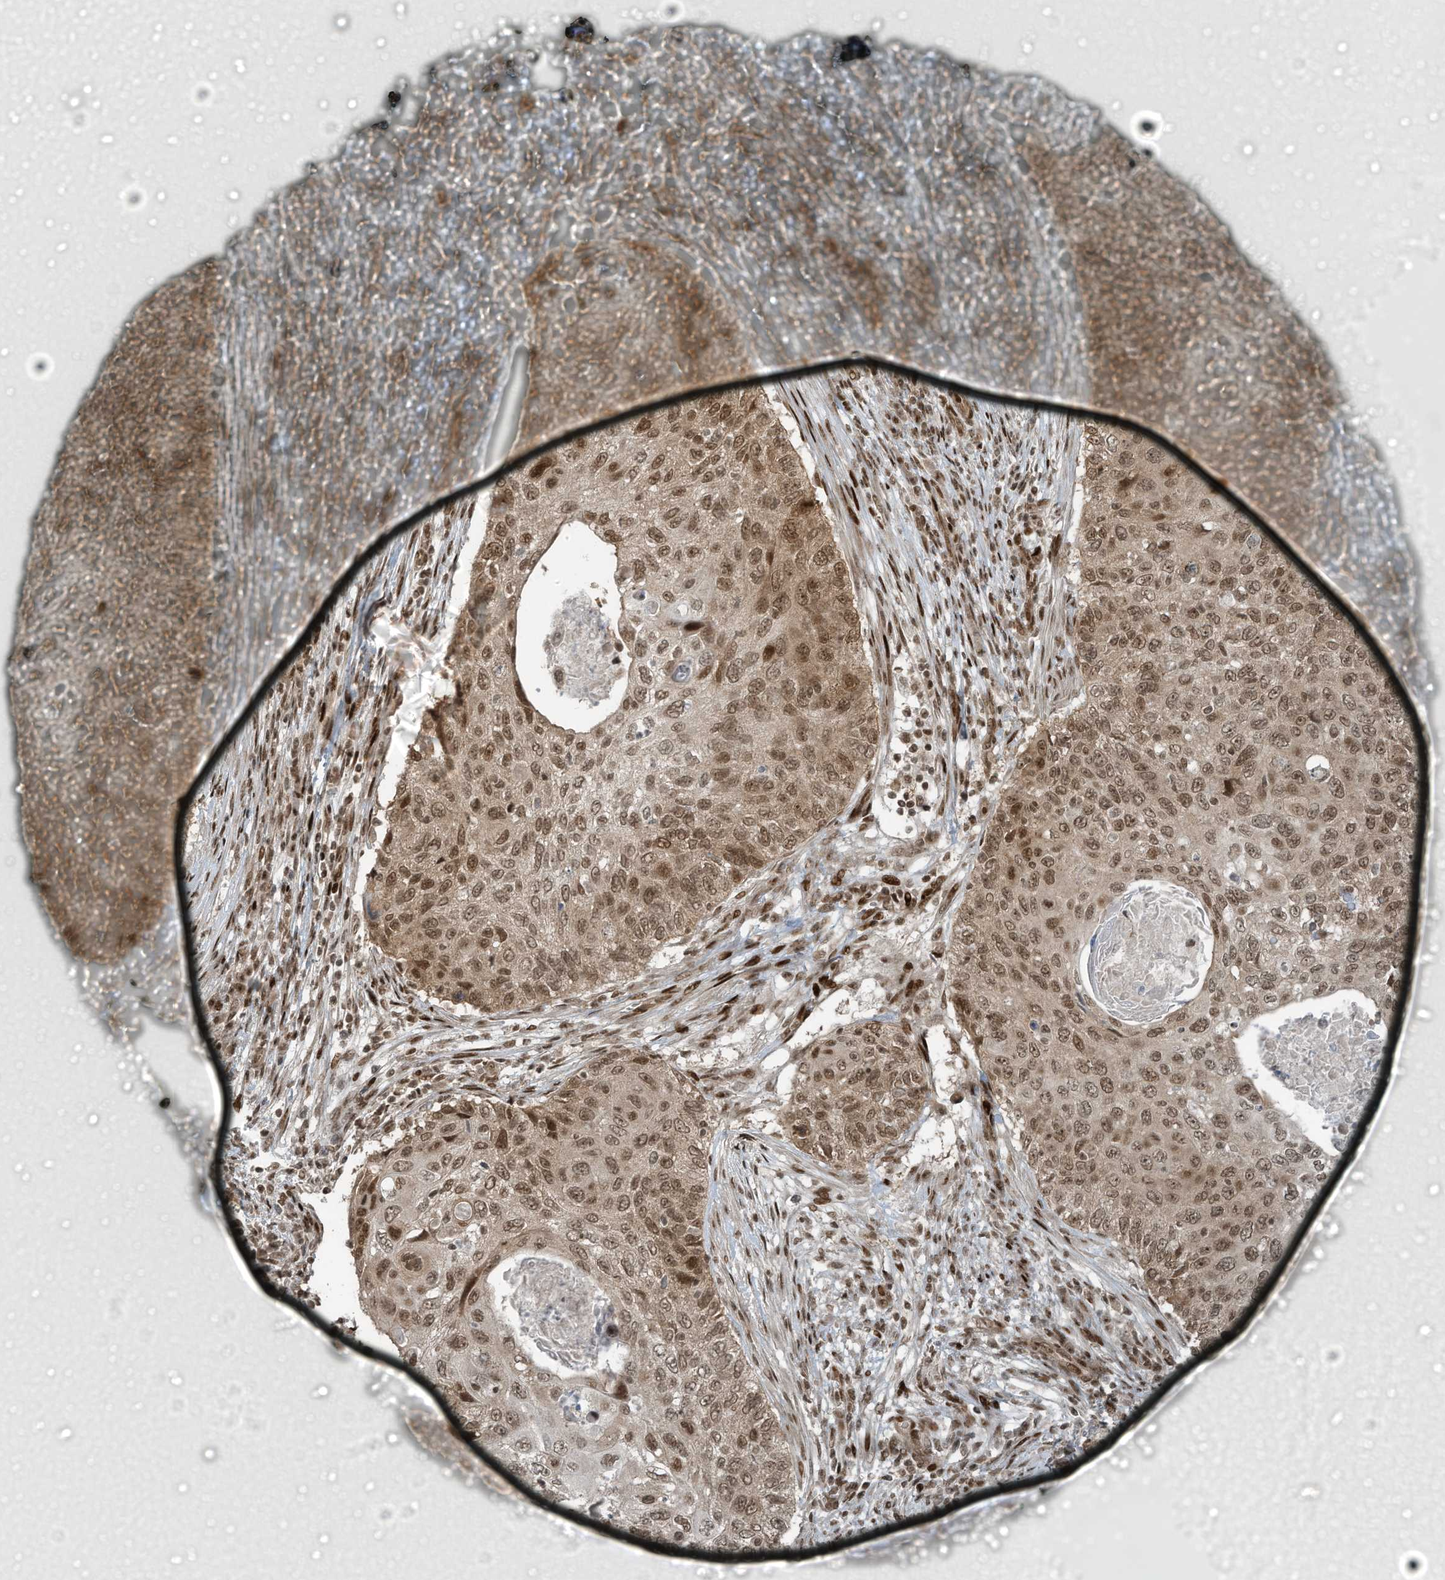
{"staining": {"intensity": "moderate", "quantity": ">75%", "location": "nuclear"}, "tissue": "cervical cancer", "cell_type": "Tumor cells", "image_type": "cancer", "snomed": [{"axis": "morphology", "description": "Squamous cell carcinoma, NOS"}, {"axis": "topography", "description": "Cervix"}], "caption": "Immunohistochemical staining of cervical squamous cell carcinoma reveals medium levels of moderate nuclear positivity in approximately >75% of tumor cells. Nuclei are stained in blue.", "gene": "PCNP", "patient": {"sex": "female", "age": 70}}